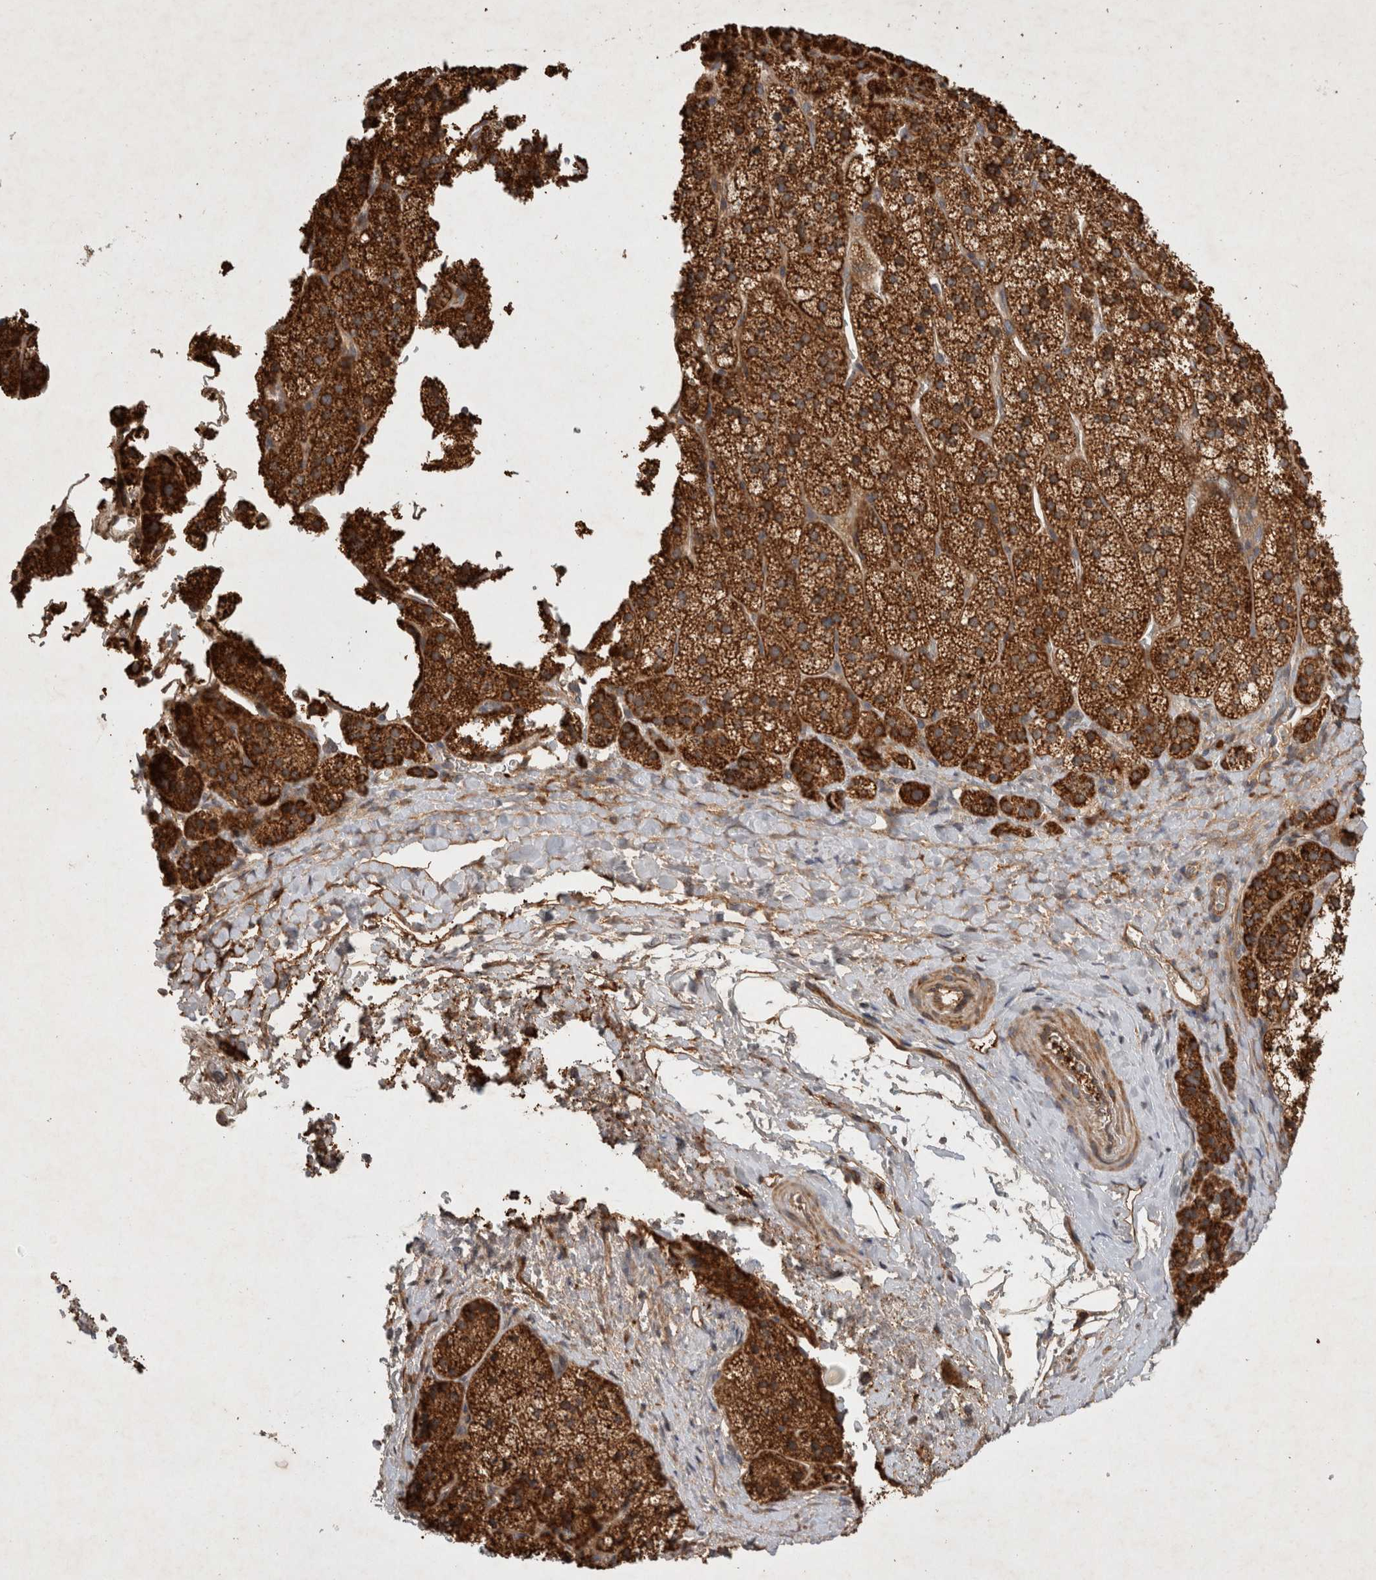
{"staining": {"intensity": "strong", "quantity": ">75%", "location": "cytoplasmic/membranous"}, "tissue": "adrenal gland", "cell_type": "Glandular cells", "image_type": "normal", "snomed": [{"axis": "morphology", "description": "Normal tissue, NOS"}, {"axis": "topography", "description": "Adrenal gland"}], "caption": "Immunohistochemistry (DAB) staining of normal adrenal gland displays strong cytoplasmic/membranous protein staining in about >75% of glandular cells.", "gene": "SERAC1", "patient": {"sex": "female", "age": 44}}